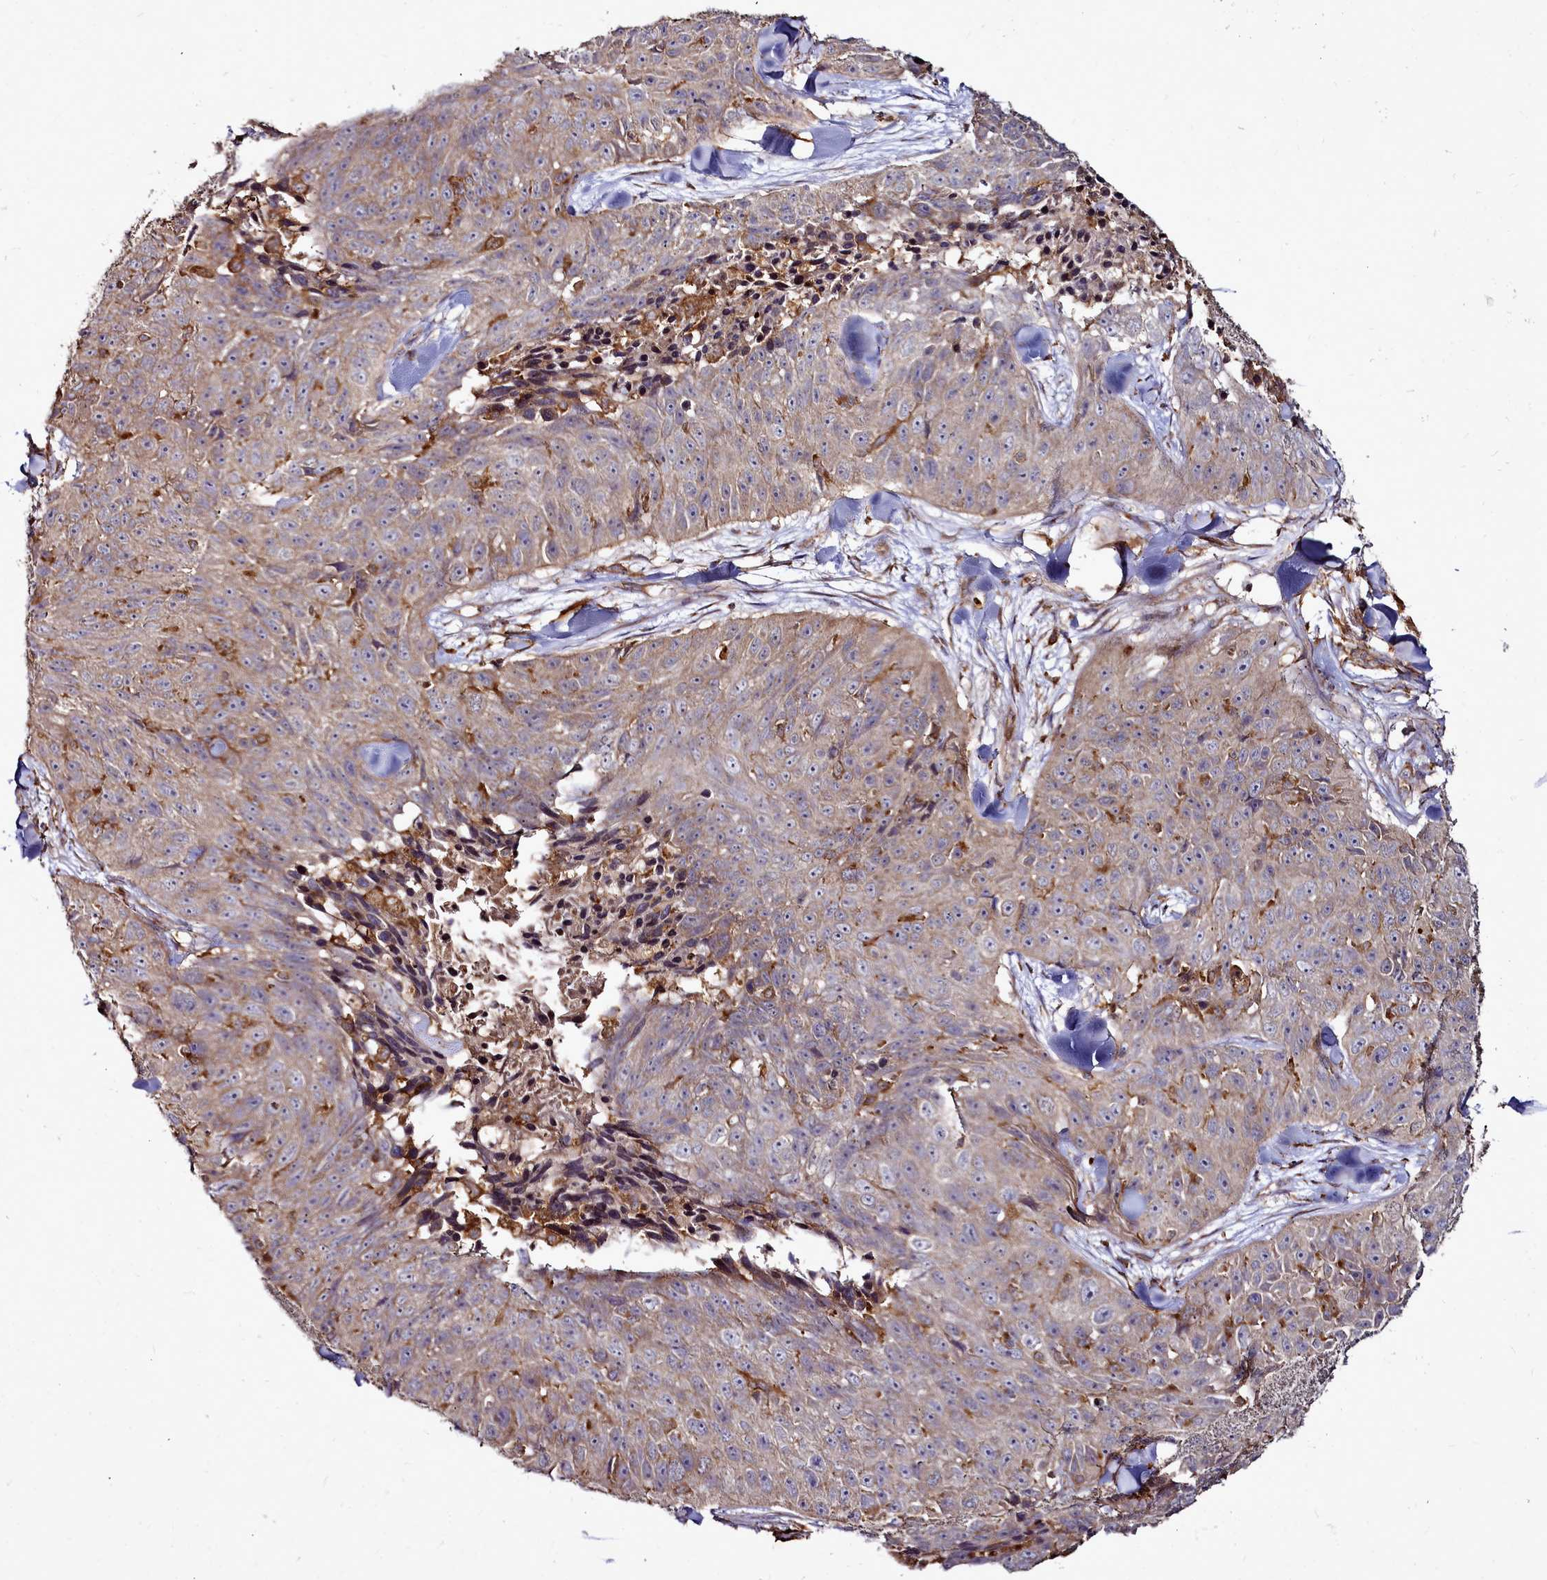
{"staining": {"intensity": "weak", "quantity": "25%-75%", "location": "cytoplasmic/membranous"}, "tissue": "skin cancer", "cell_type": "Tumor cells", "image_type": "cancer", "snomed": [{"axis": "morphology", "description": "Squamous cell carcinoma, NOS"}, {"axis": "topography", "description": "Skin"}], "caption": "Immunohistochemical staining of skin cancer (squamous cell carcinoma) exhibits weak cytoplasmic/membranous protein expression in about 25%-75% of tumor cells.", "gene": "NCKAP1L", "patient": {"sex": "female", "age": 87}}